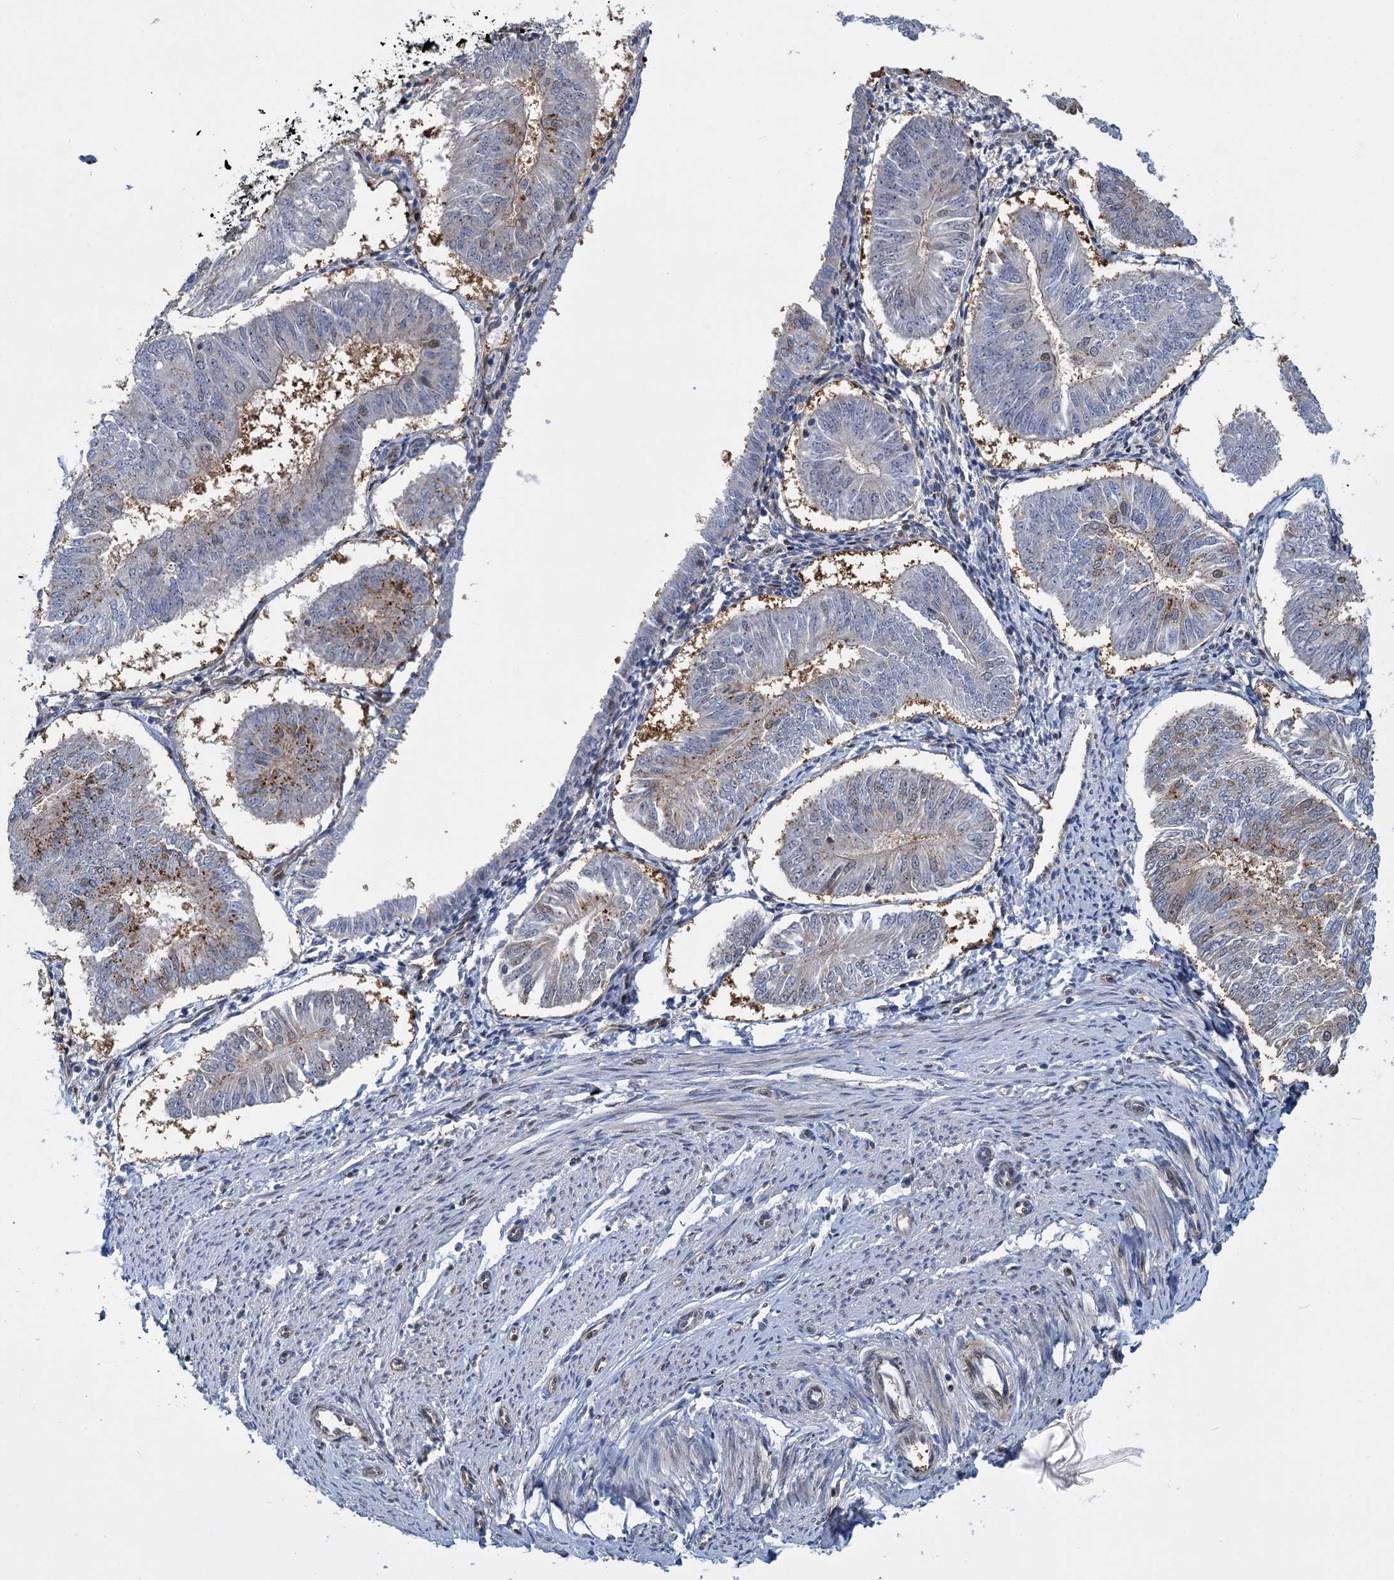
{"staining": {"intensity": "moderate", "quantity": "<25%", "location": "cytoplasmic/membranous"}, "tissue": "endometrial cancer", "cell_type": "Tumor cells", "image_type": "cancer", "snomed": [{"axis": "morphology", "description": "Adenocarcinoma, NOS"}, {"axis": "topography", "description": "Endometrium"}], "caption": "This histopathology image reveals immunohistochemistry staining of human endometrial adenocarcinoma, with low moderate cytoplasmic/membranous expression in about <25% of tumor cells.", "gene": "GPBP1", "patient": {"sex": "female", "age": 58}}